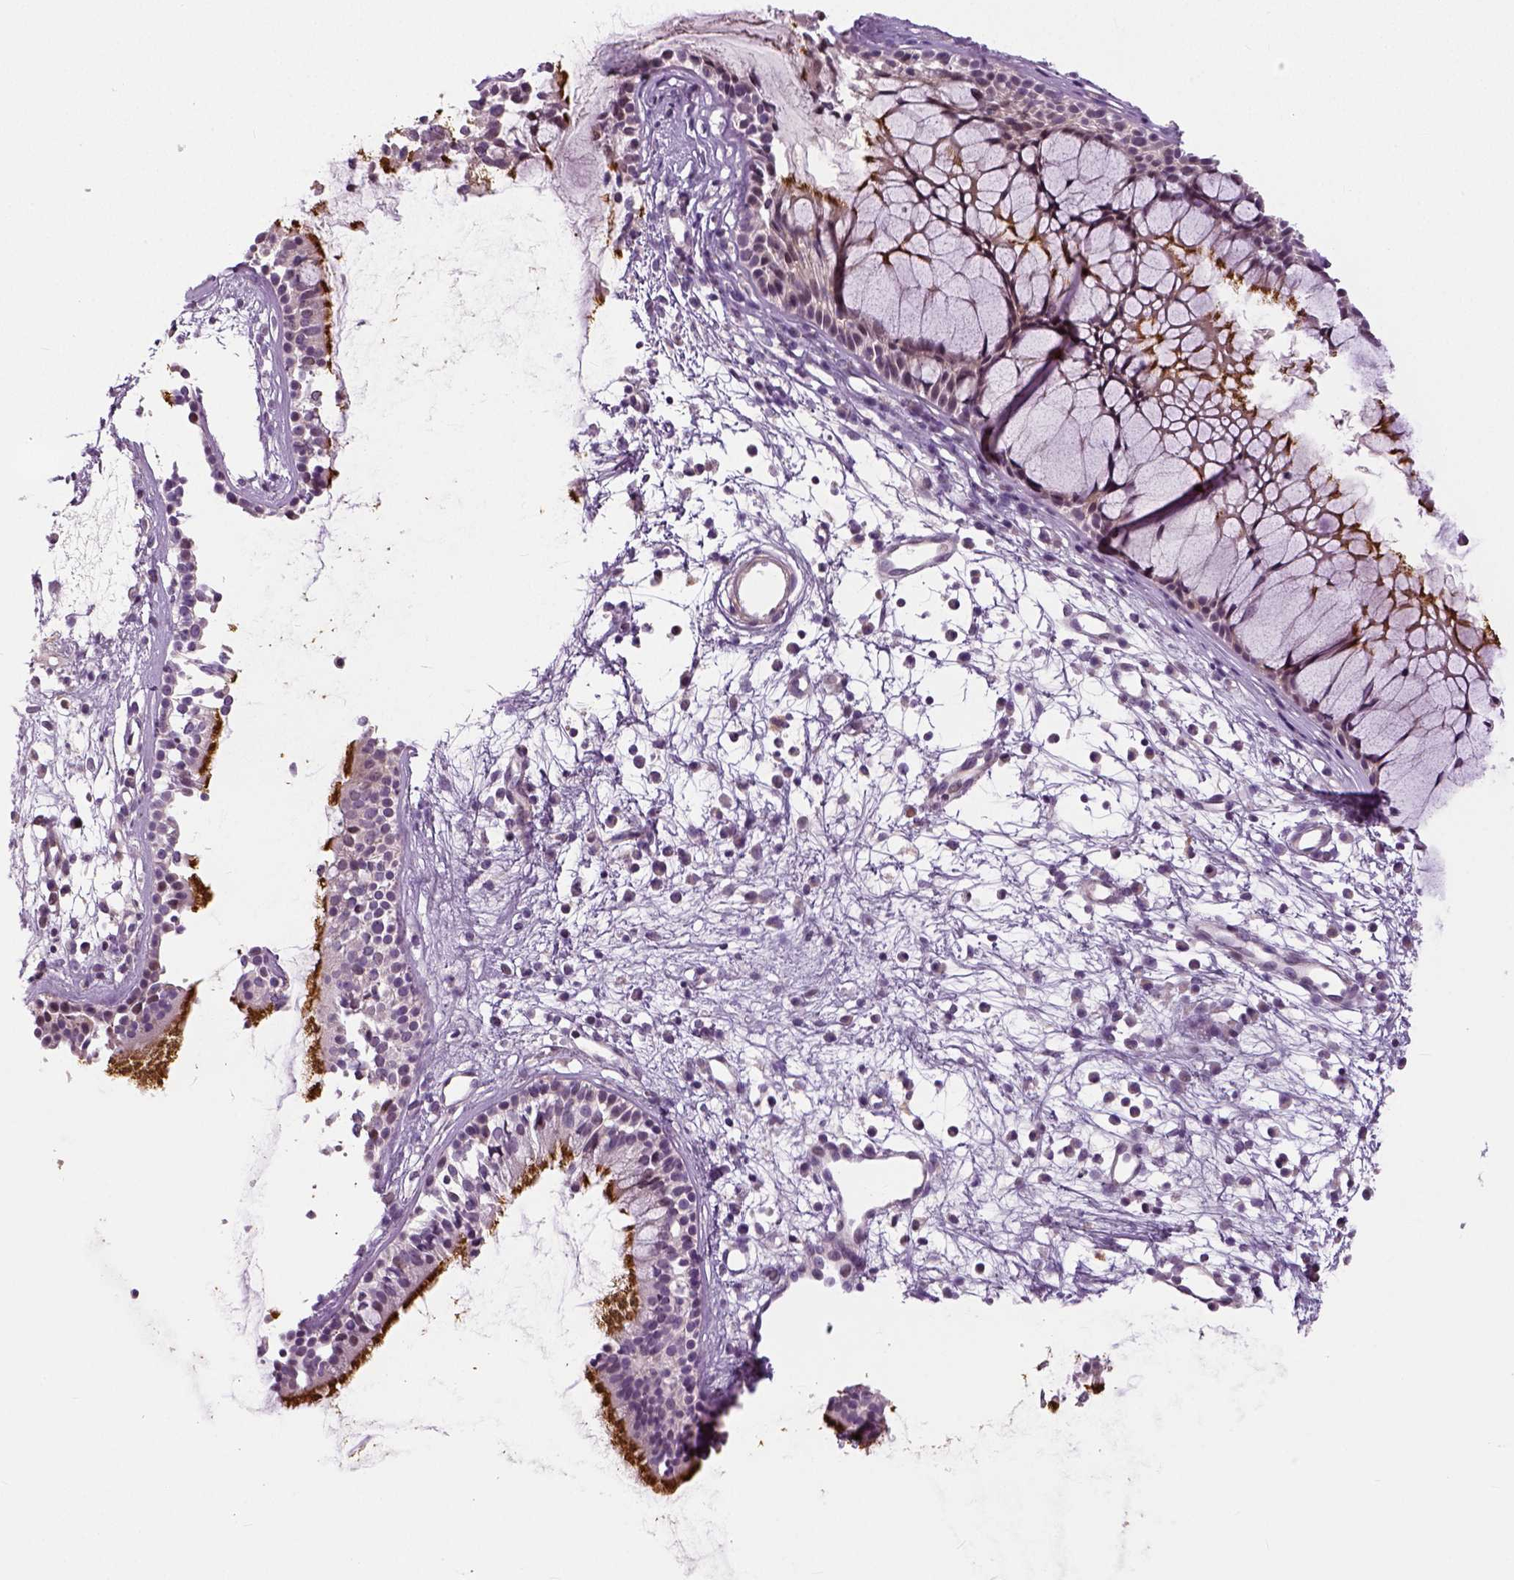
{"staining": {"intensity": "moderate", "quantity": "25%-75%", "location": "cytoplasmic/membranous"}, "tissue": "nasopharynx", "cell_type": "Respiratory epithelial cells", "image_type": "normal", "snomed": [{"axis": "morphology", "description": "Normal tissue, NOS"}, {"axis": "topography", "description": "Nasopharynx"}], "caption": "Immunohistochemistry of normal nasopharynx displays medium levels of moderate cytoplasmic/membranous expression in approximately 25%-75% of respiratory epithelial cells.", "gene": "NECAB1", "patient": {"sex": "male", "age": 77}}